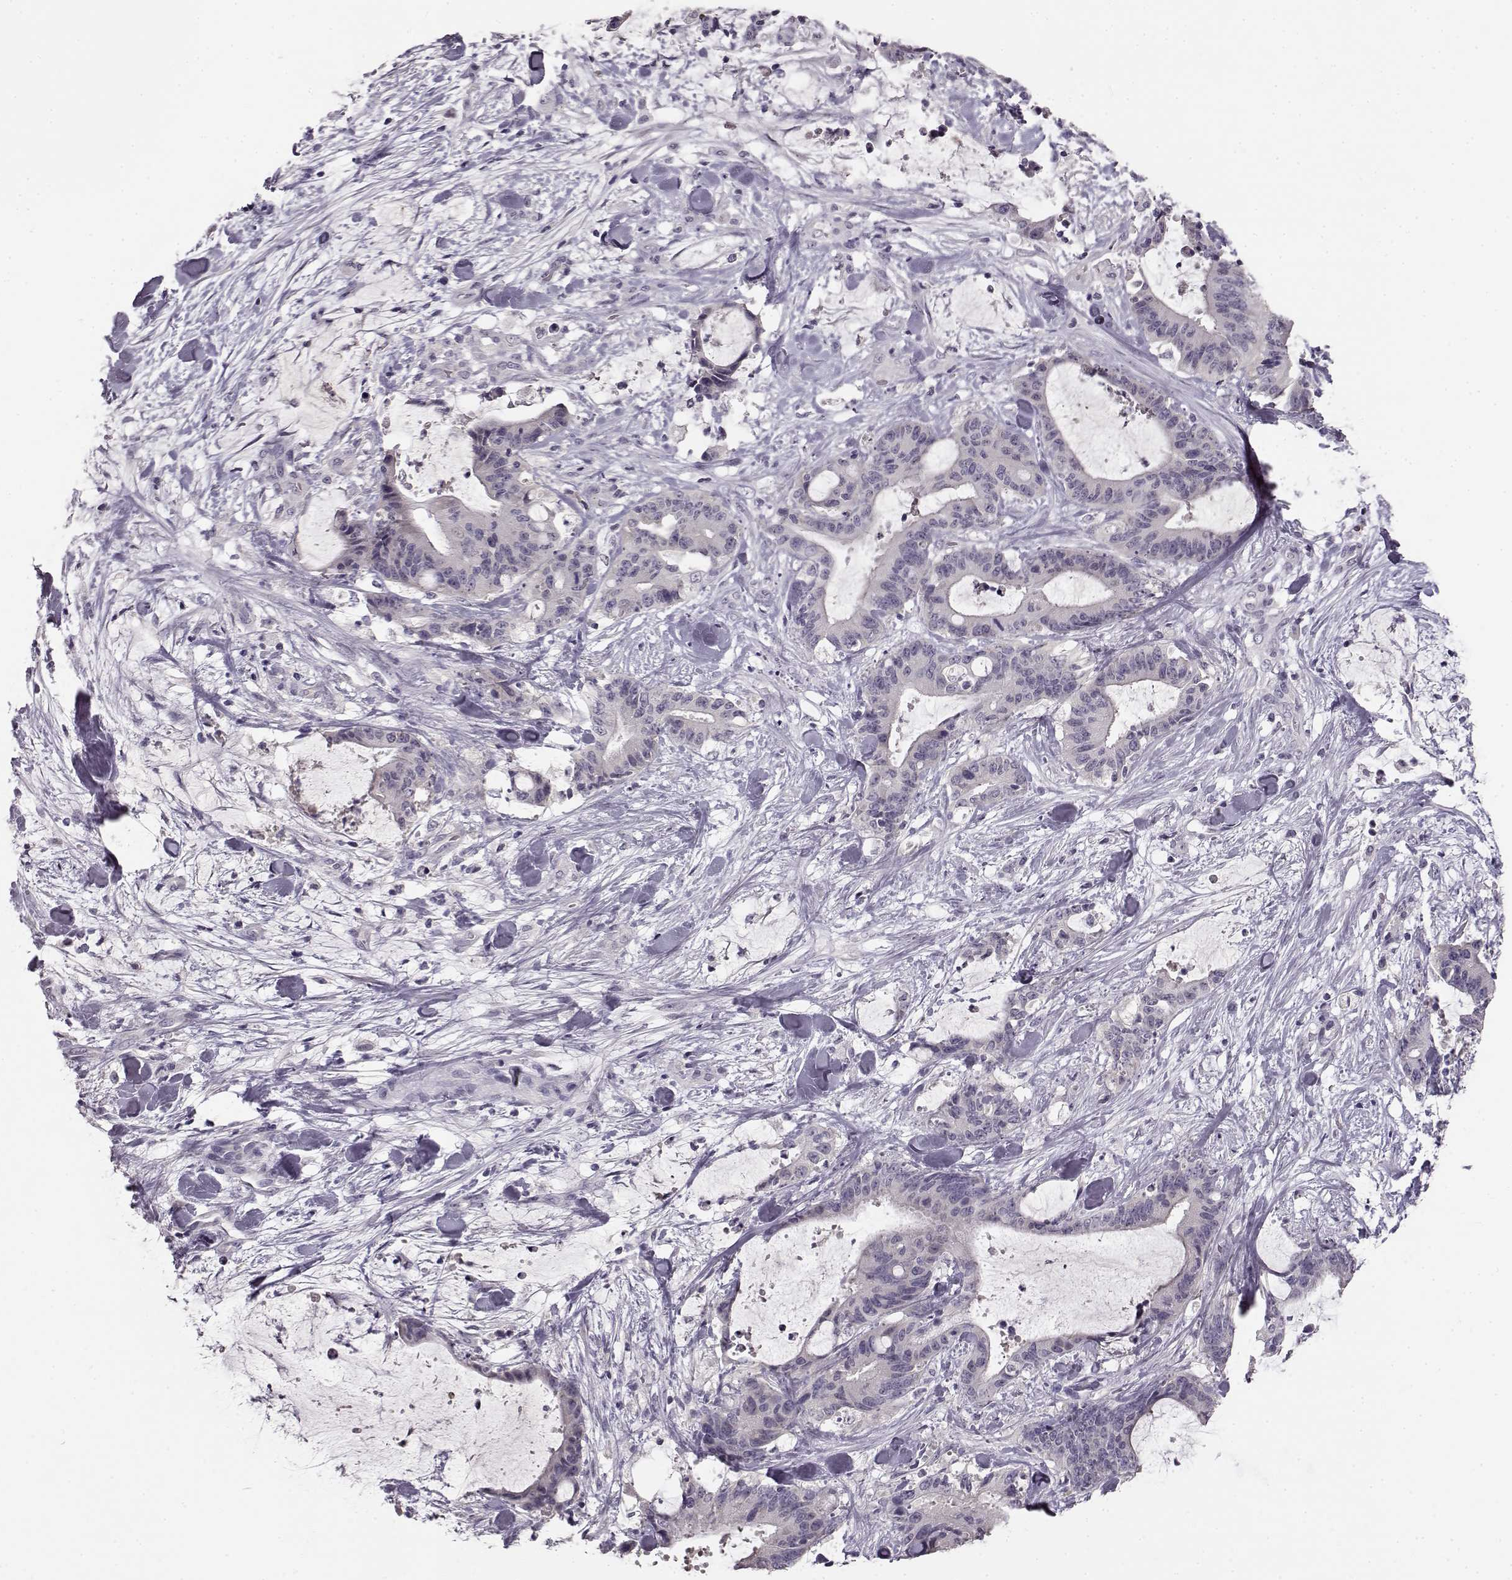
{"staining": {"intensity": "negative", "quantity": "none", "location": "none"}, "tissue": "liver cancer", "cell_type": "Tumor cells", "image_type": "cancer", "snomed": [{"axis": "morphology", "description": "Cholangiocarcinoma"}, {"axis": "topography", "description": "Liver"}], "caption": "This is an immunohistochemistry (IHC) micrograph of human liver cancer (cholangiocarcinoma). There is no positivity in tumor cells.", "gene": "BFSP2", "patient": {"sex": "female", "age": 73}}